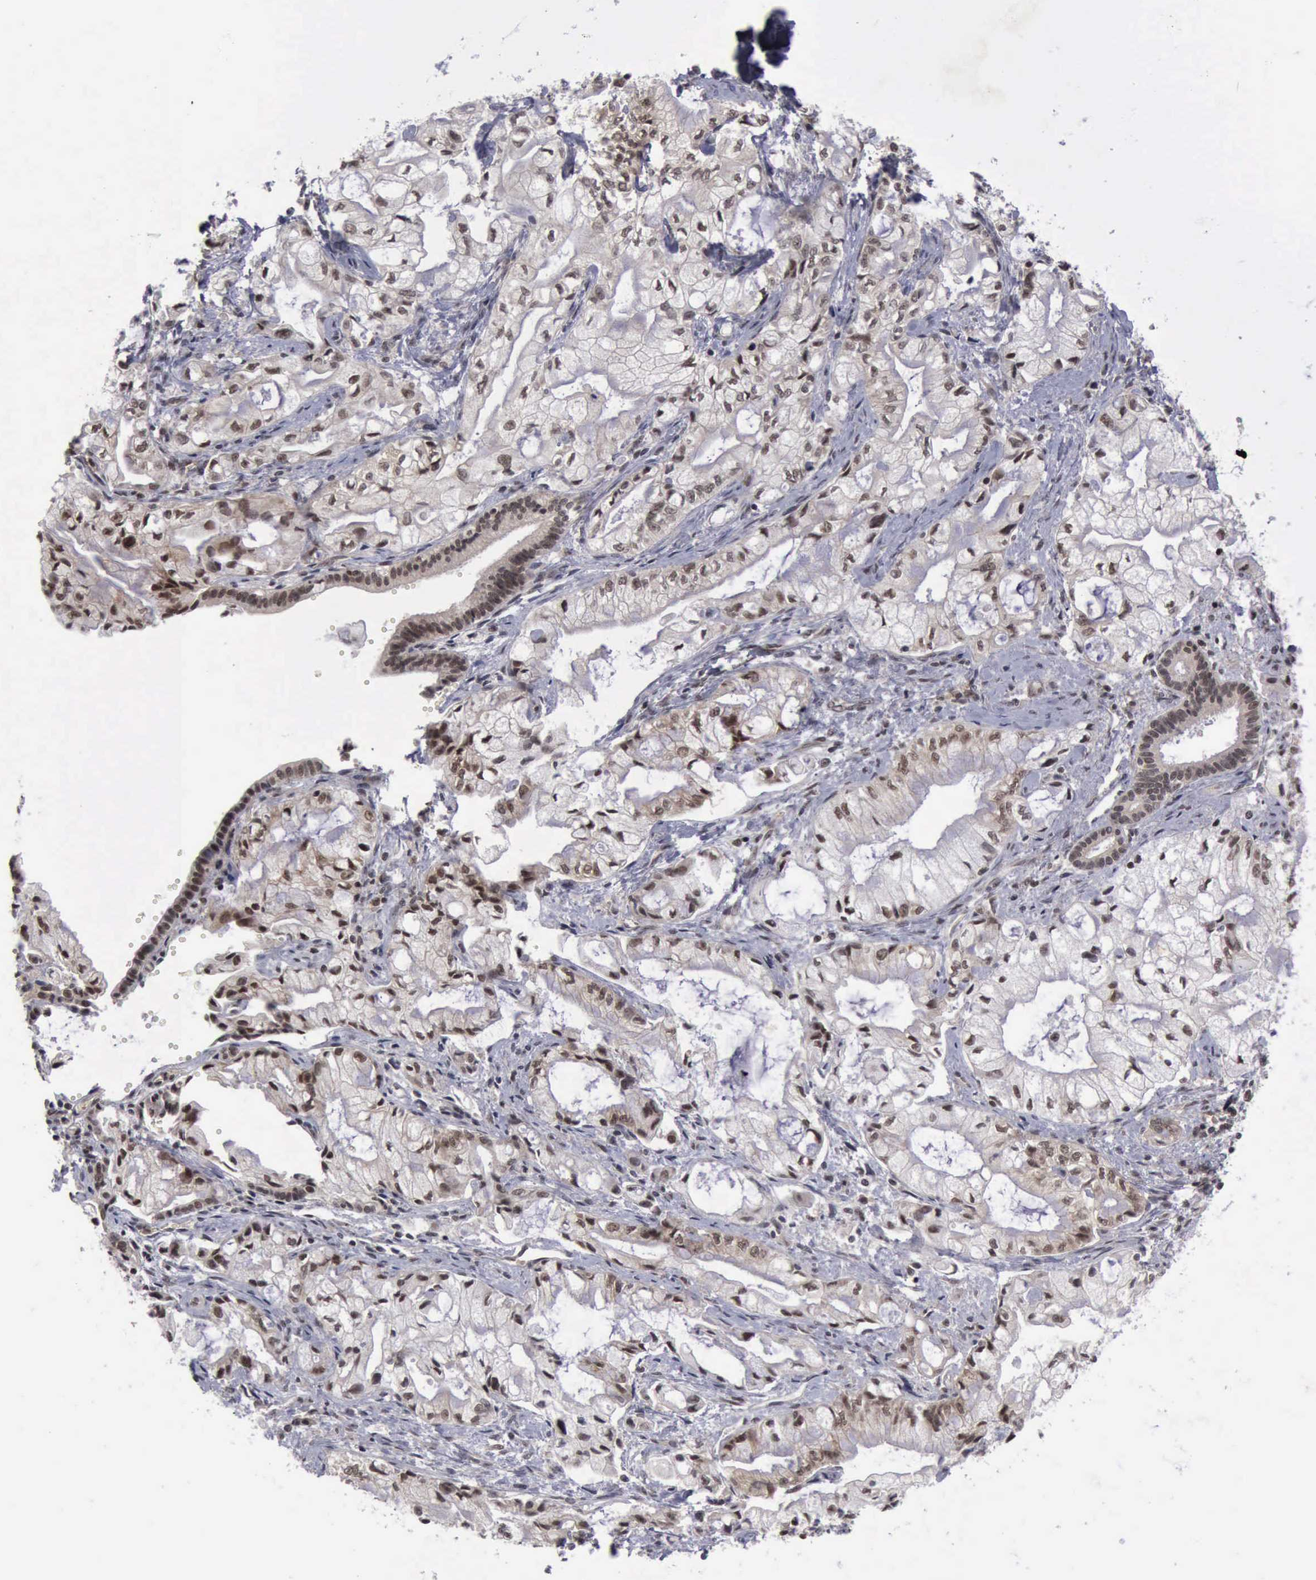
{"staining": {"intensity": "weak", "quantity": ">75%", "location": "nuclear"}, "tissue": "pancreatic cancer", "cell_type": "Tumor cells", "image_type": "cancer", "snomed": [{"axis": "morphology", "description": "Adenocarcinoma, NOS"}, {"axis": "topography", "description": "Pancreas"}], "caption": "This is an image of IHC staining of pancreatic adenocarcinoma, which shows weak staining in the nuclear of tumor cells.", "gene": "ATM", "patient": {"sex": "male", "age": 79}}